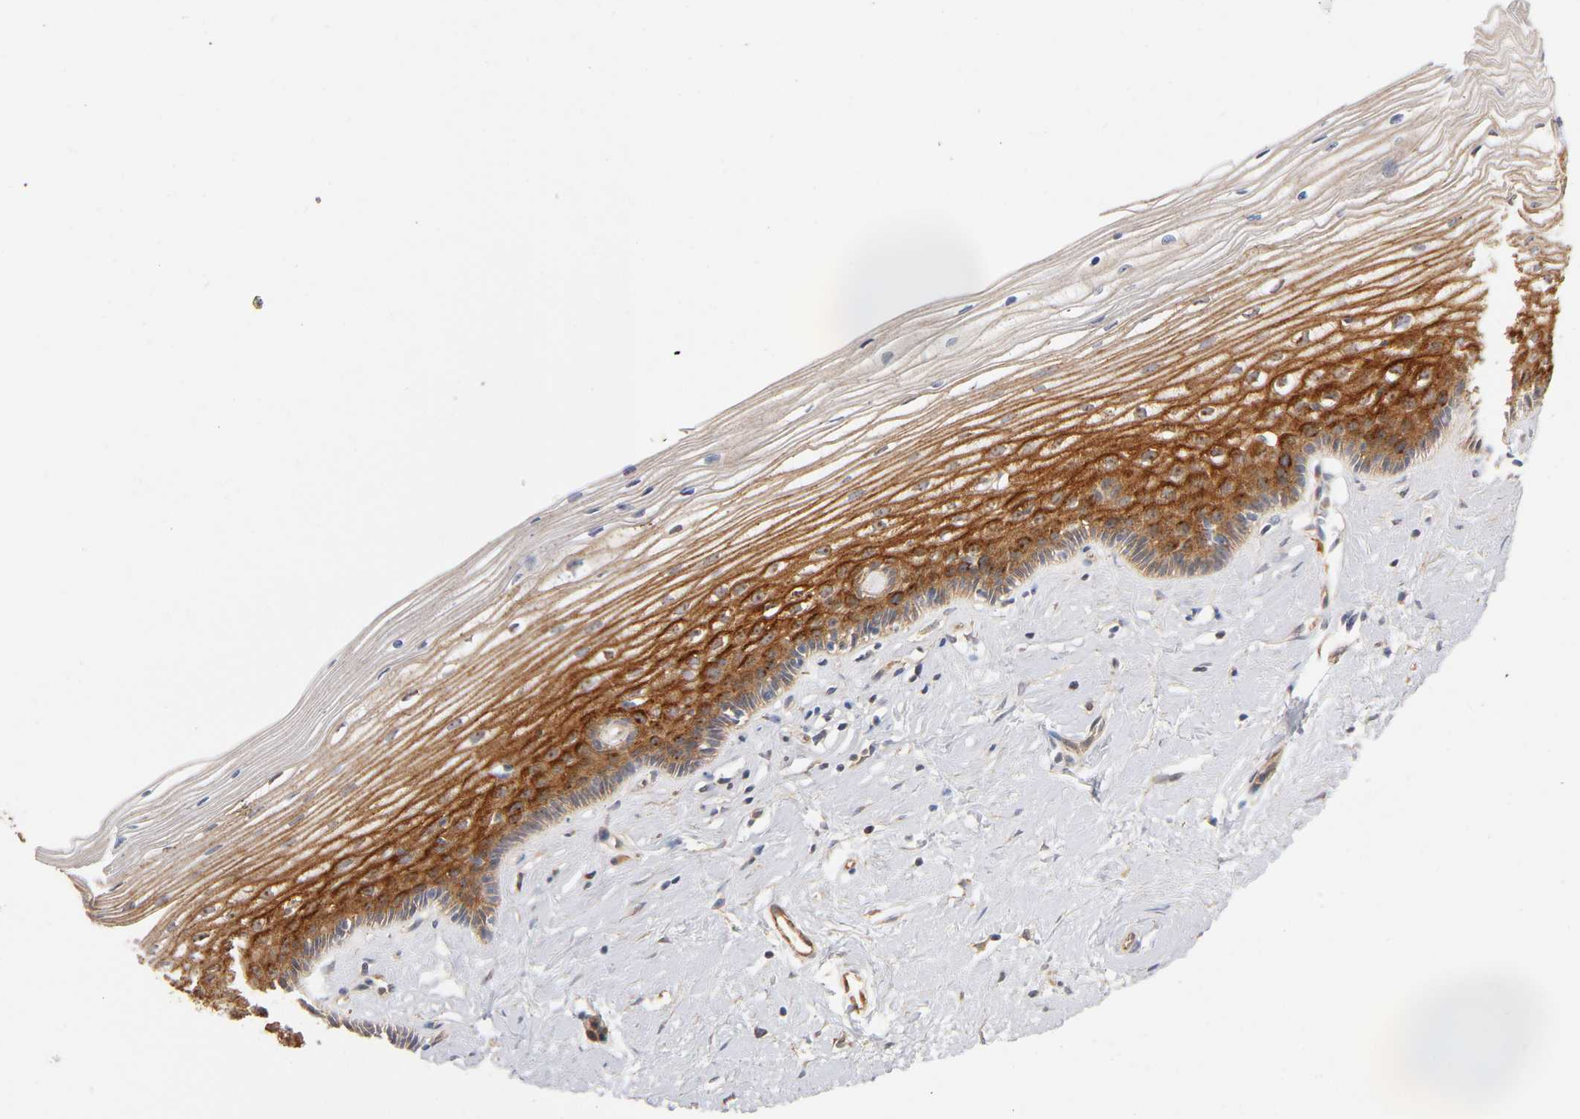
{"staining": {"intensity": "moderate", "quantity": ">75%", "location": "cytoplasmic/membranous"}, "tissue": "cervix", "cell_type": "Glandular cells", "image_type": "normal", "snomed": [{"axis": "morphology", "description": "Normal tissue, NOS"}, {"axis": "topography", "description": "Cervix"}], "caption": "Immunohistochemistry (DAB) staining of normal human cervix exhibits moderate cytoplasmic/membranous protein expression in about >75% of glandular cells.", "gene": "PLD1", "patient": {"sex": "female", "age": 40}}